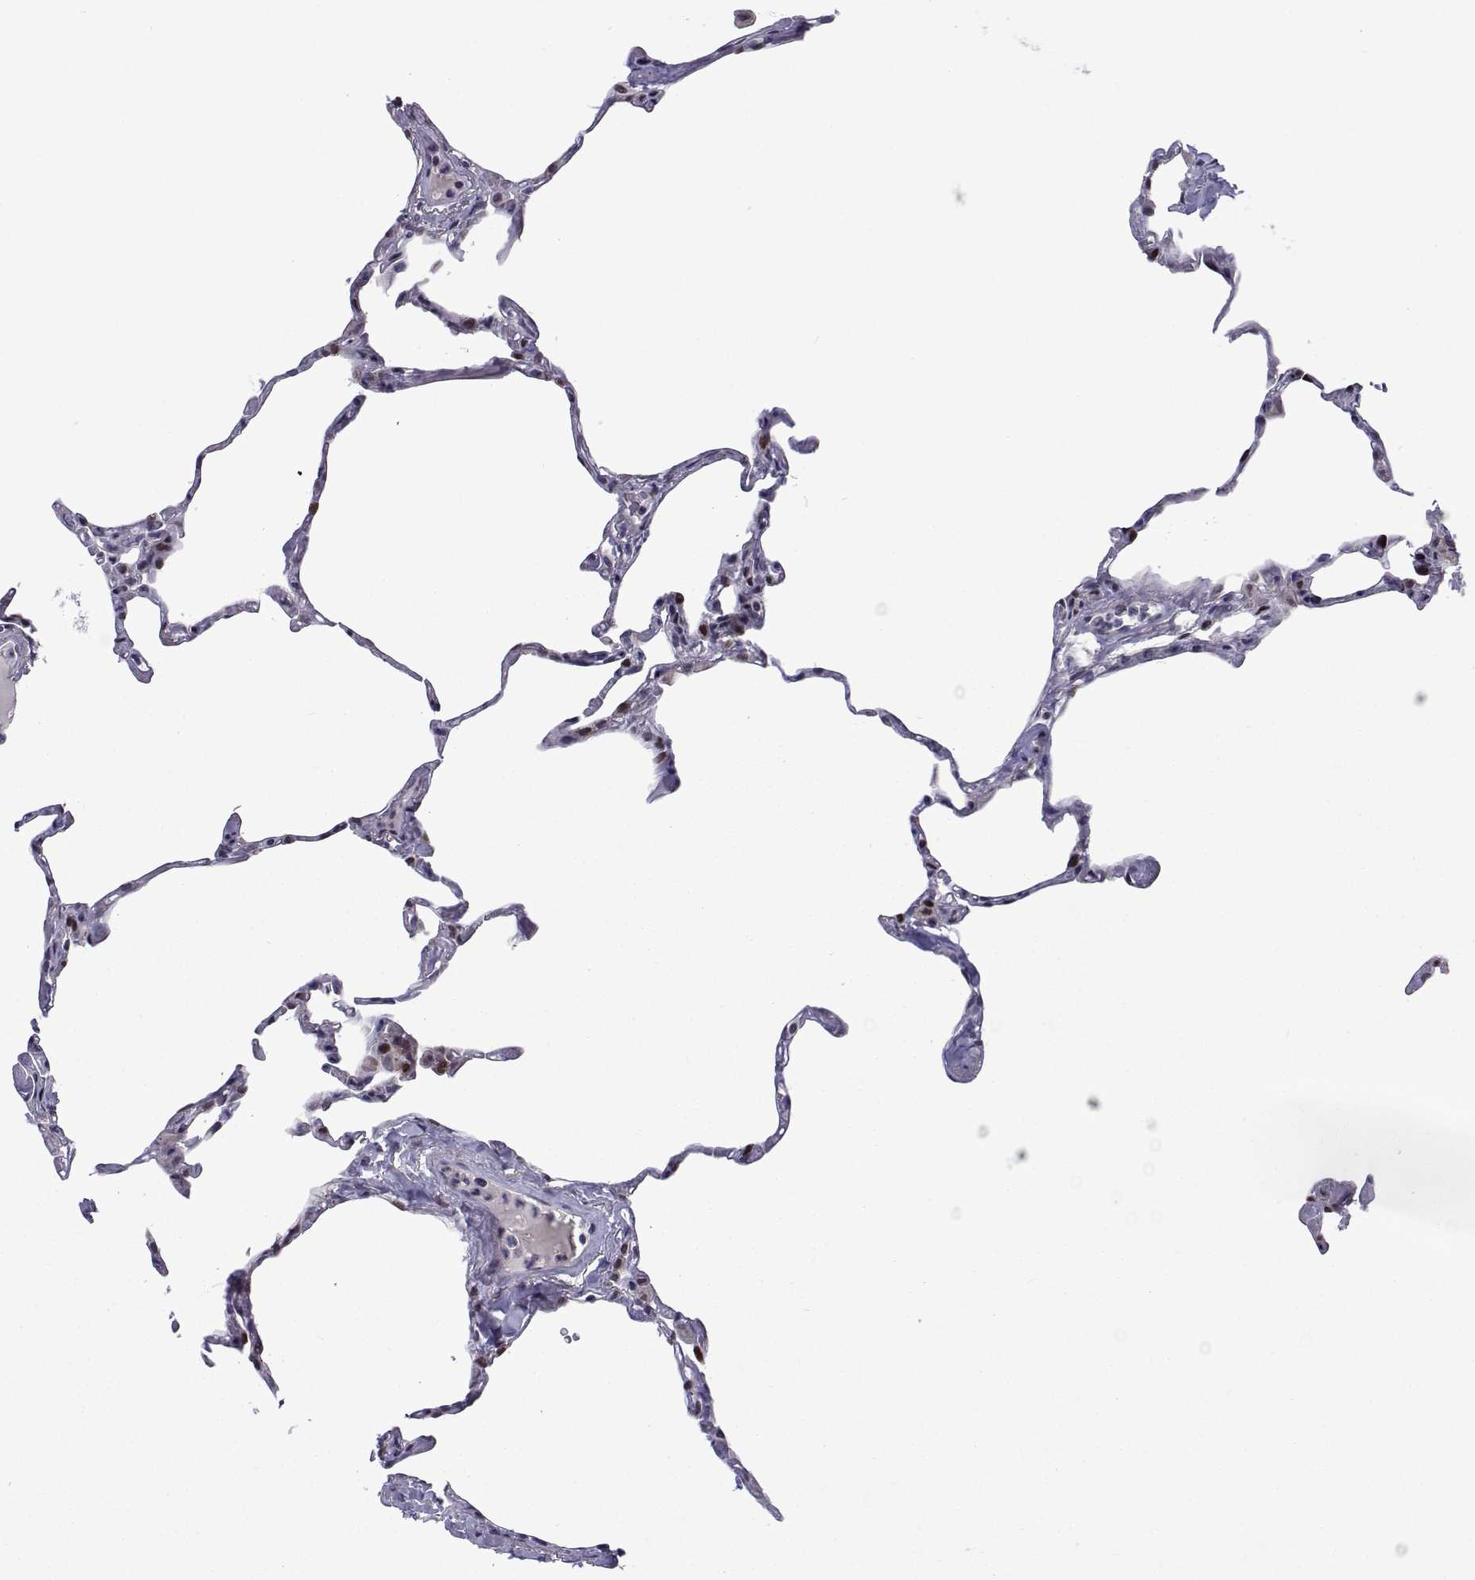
{"staining": {"intensity": "strong", "quantity": "<25%", "location": "nuclear"}, "tissue": "lung", "cell_type": "Alveolar cells", "image_type": "normal", "snomed": [{"axis": "morphology", "description": "Normal tissue, NOS"}, {"axis": "topography", "description": "Lung"}], "caption": "DAB immunohistochemical staining of unremarkable lung exhibits strong nuclear protein staining in approximately <25% of alveolar cells. (Brightfield microscopy of DAB IHC at high magnification).", "gene": "EFCAB3", "patient": {"sex": "male", "age": 65}}